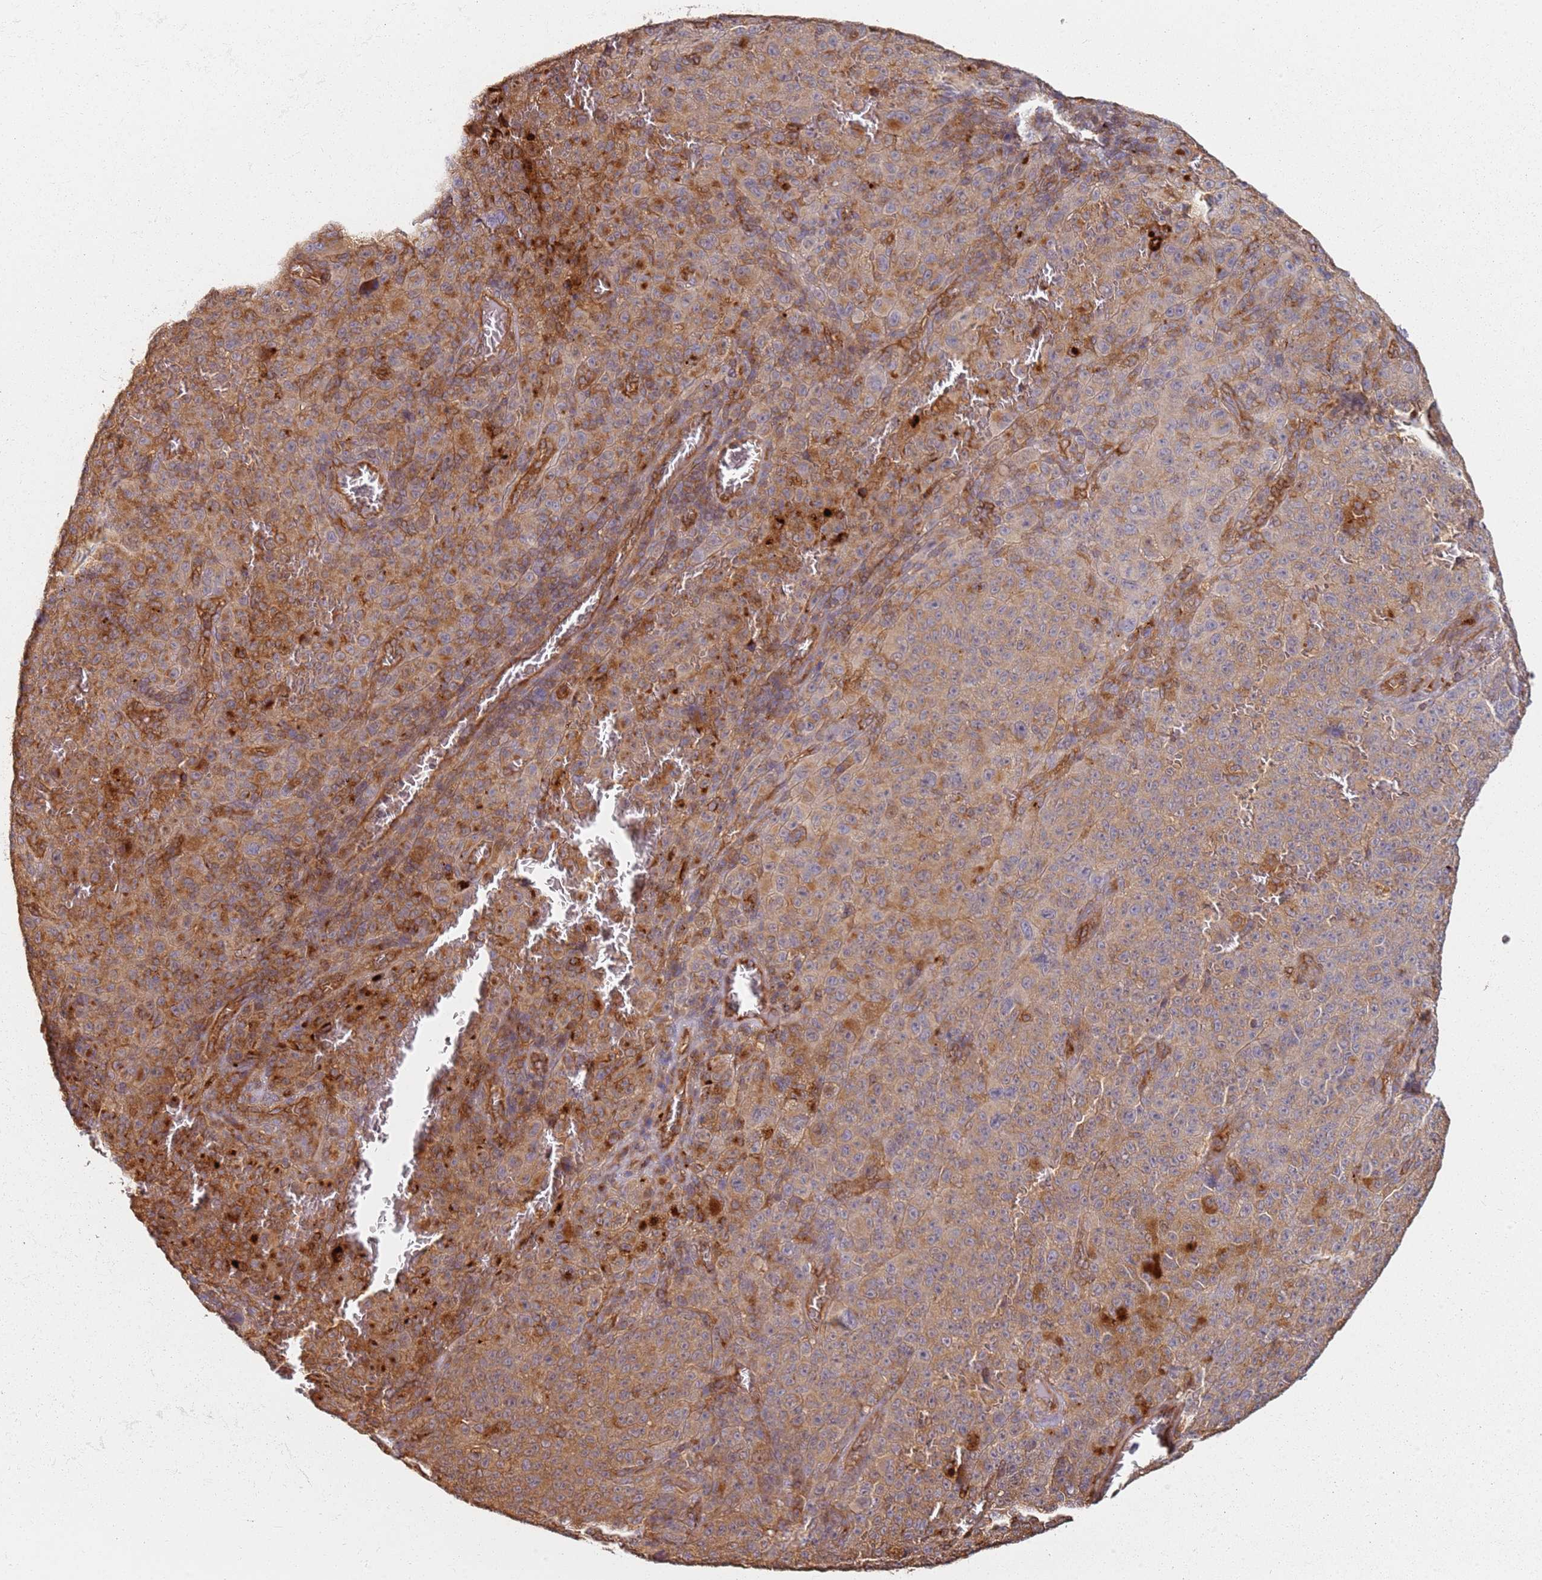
{"staining": {"intensity": "moderate", "quantity": ">75%", "location": "cytoplasmic/membranous"}, "tissue": "melanoma", "cell_type": "Tumor cells", "image_type": "cancer", "snomed": [{"axis": "morphology", "description": "Malignant melanoma, NOS"}, {"axis": "topography", "description": "Skin"}], "caption": "Immunohistochemical staining of human malignant melanoma shows medium levels of moderate cytoplasmic/membranous protein expression in approximately >75% of tumor cells. The protein is stained brown, and the nuclei are stained in blue (DAB IHC with brightfield microscopy, high magnification).", "gene": "SCGB2B2", "patient": {"sex": "female", "age": 82}}